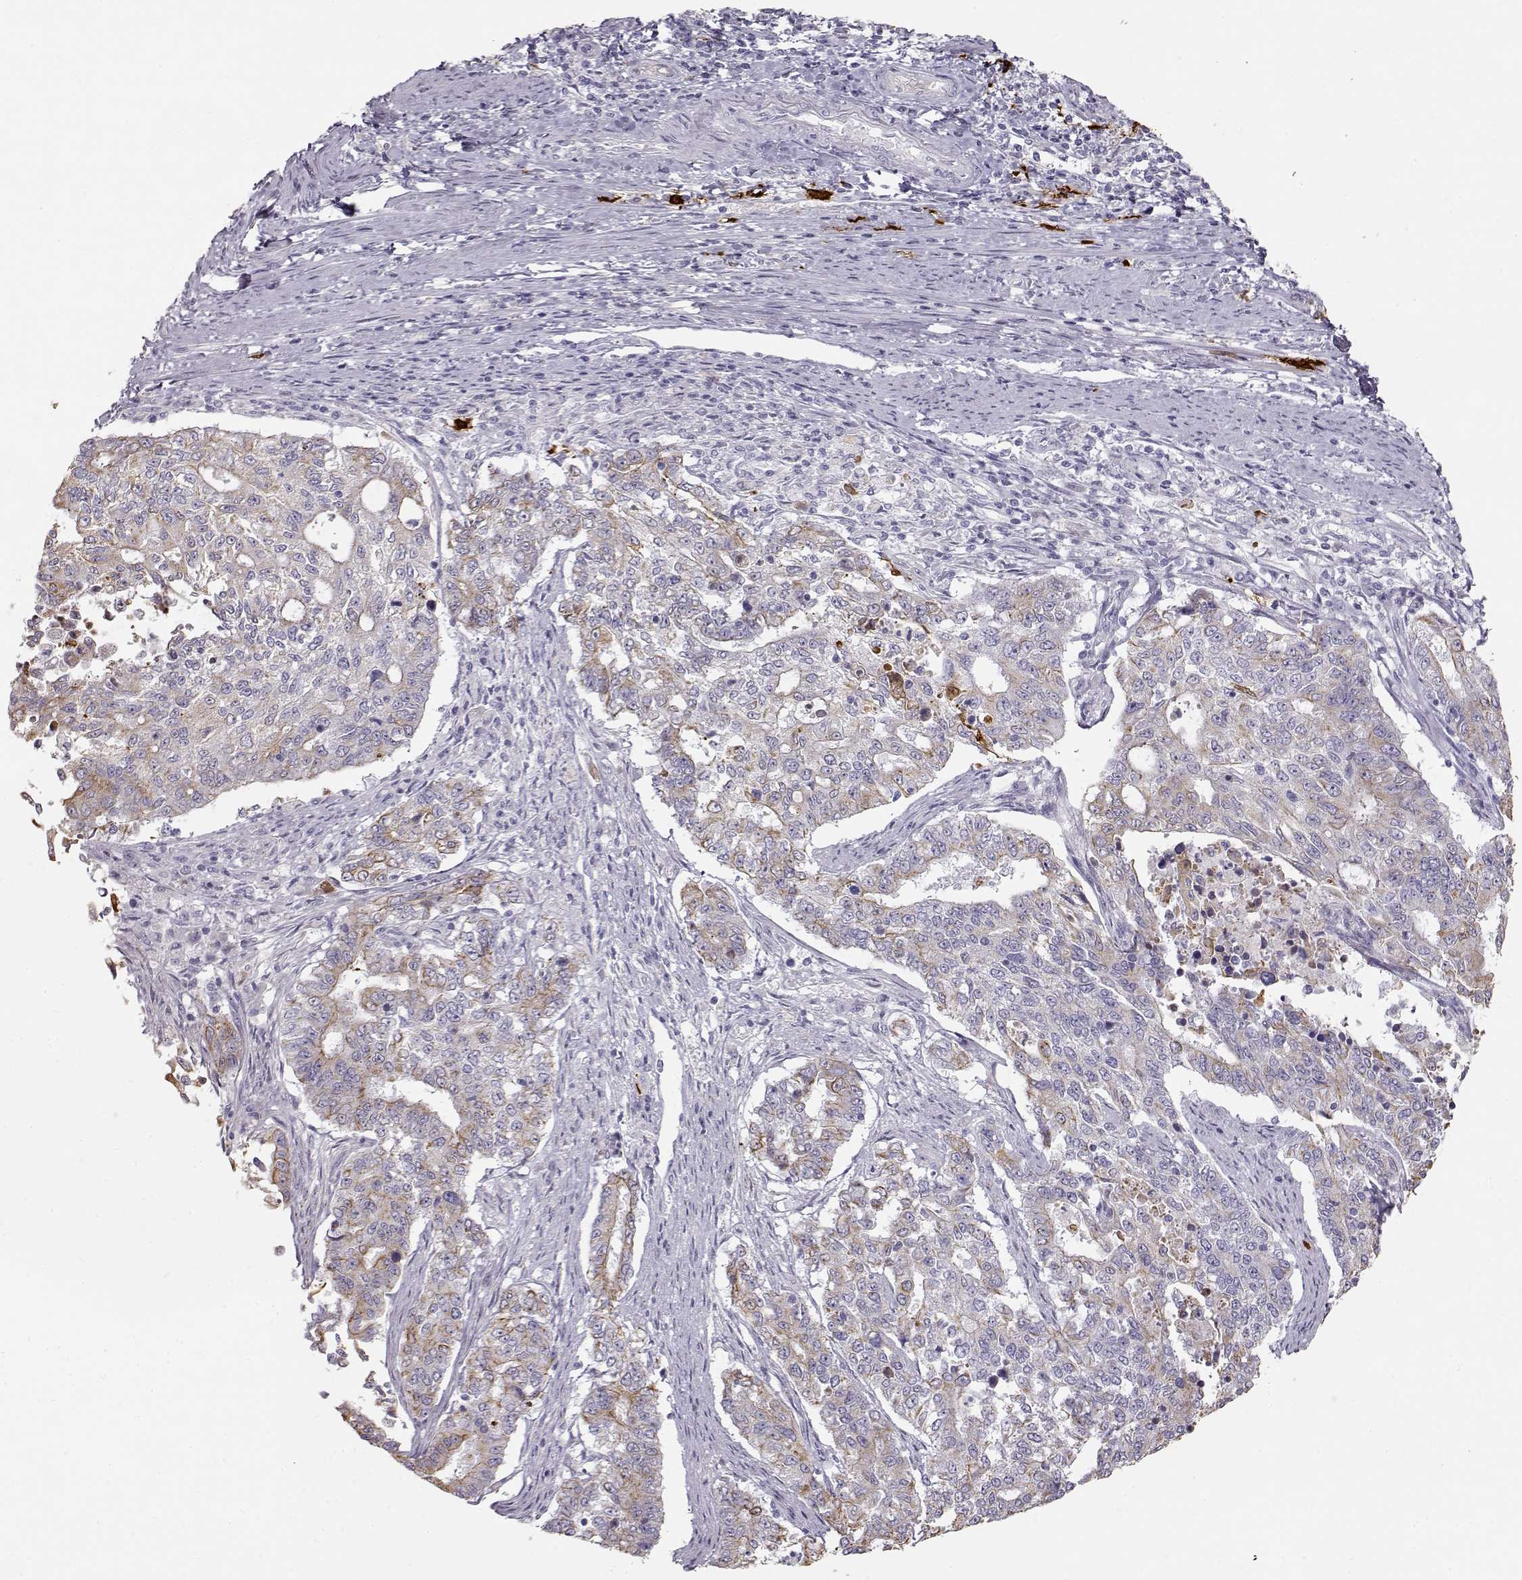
{"staining": {"intensity": "moderate", "quantity": "<25%", "location": "cytoplasmic/membranous"}, "tissue": "endometrial cancer", "cell_type": "Tumor cells", "image_type": "cancer", "snomed": [{"axis": "morphology", "description": "Adenocarcinoma, NOS"}, {"axis": "topography", "description": "Uterus"}], "caption": "Endometrial cancer was stained to show a protein in brown. There is low levels of moderate cytoplasmic/membranous positivity in about <25% of tumor cells.", "gene": "S100B", "patient": {"sex": "female", "age": 59}}